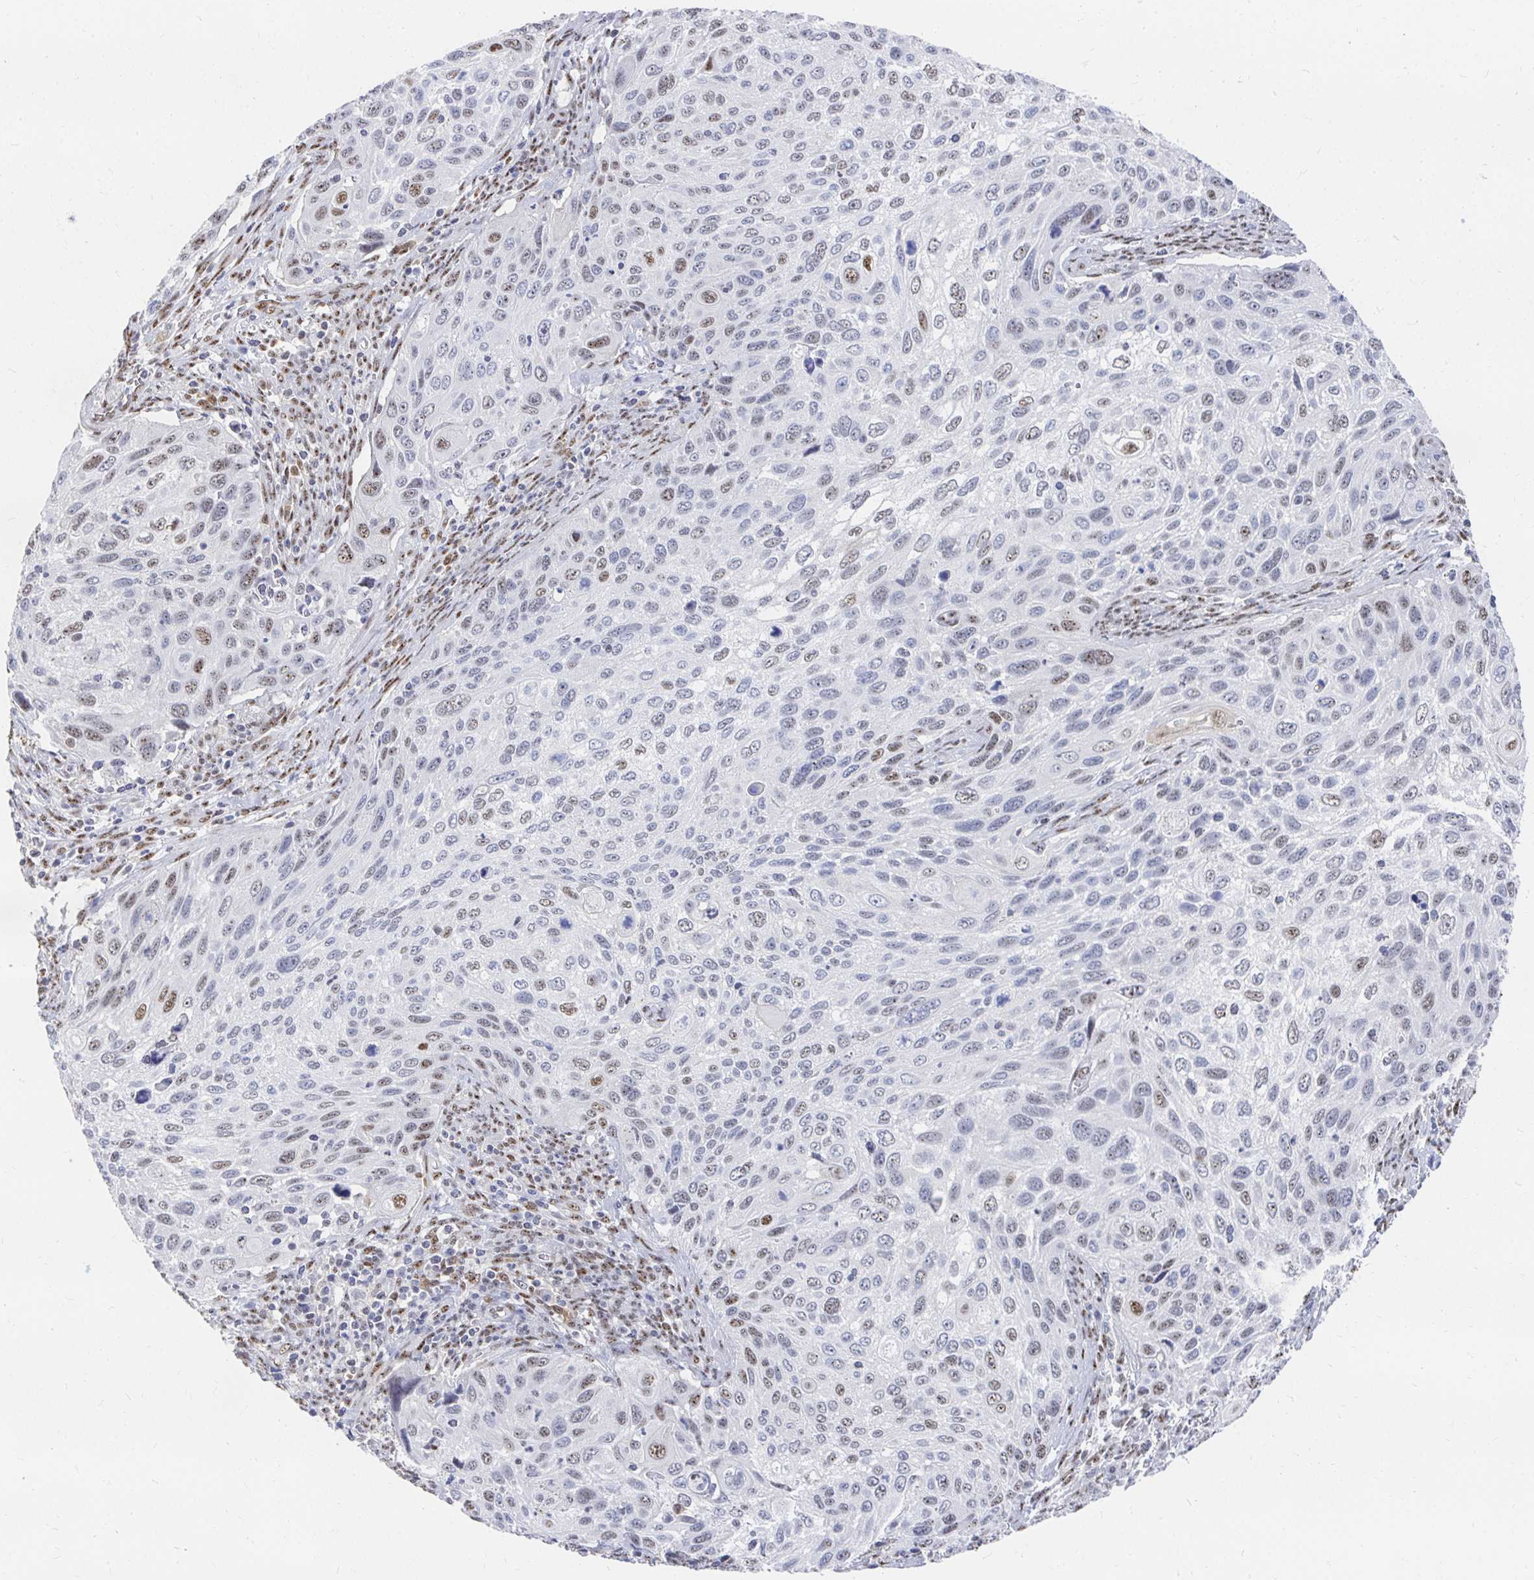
{"staining": {"intensity": "moderate", "quantity": "25%-75%", "location": "nuclear"}, "tissue": "cervical cancer", "cell_type": "Tumor cells", "image_type": "cancer", "snomed": [{"axis": "morphology", "description": "Squamous cell carcinoma, NOS"}, {"axis": "topography", "description": "Cervix"}], "caption": "Squamous cell carcinoma (cervical) stained for a protein (brown) reveals moderate nuclear positive positivity in about 25%-75% of tumor cells.", "gene": "CLIC3", "patient": {"sex": "female", "age": 70}}